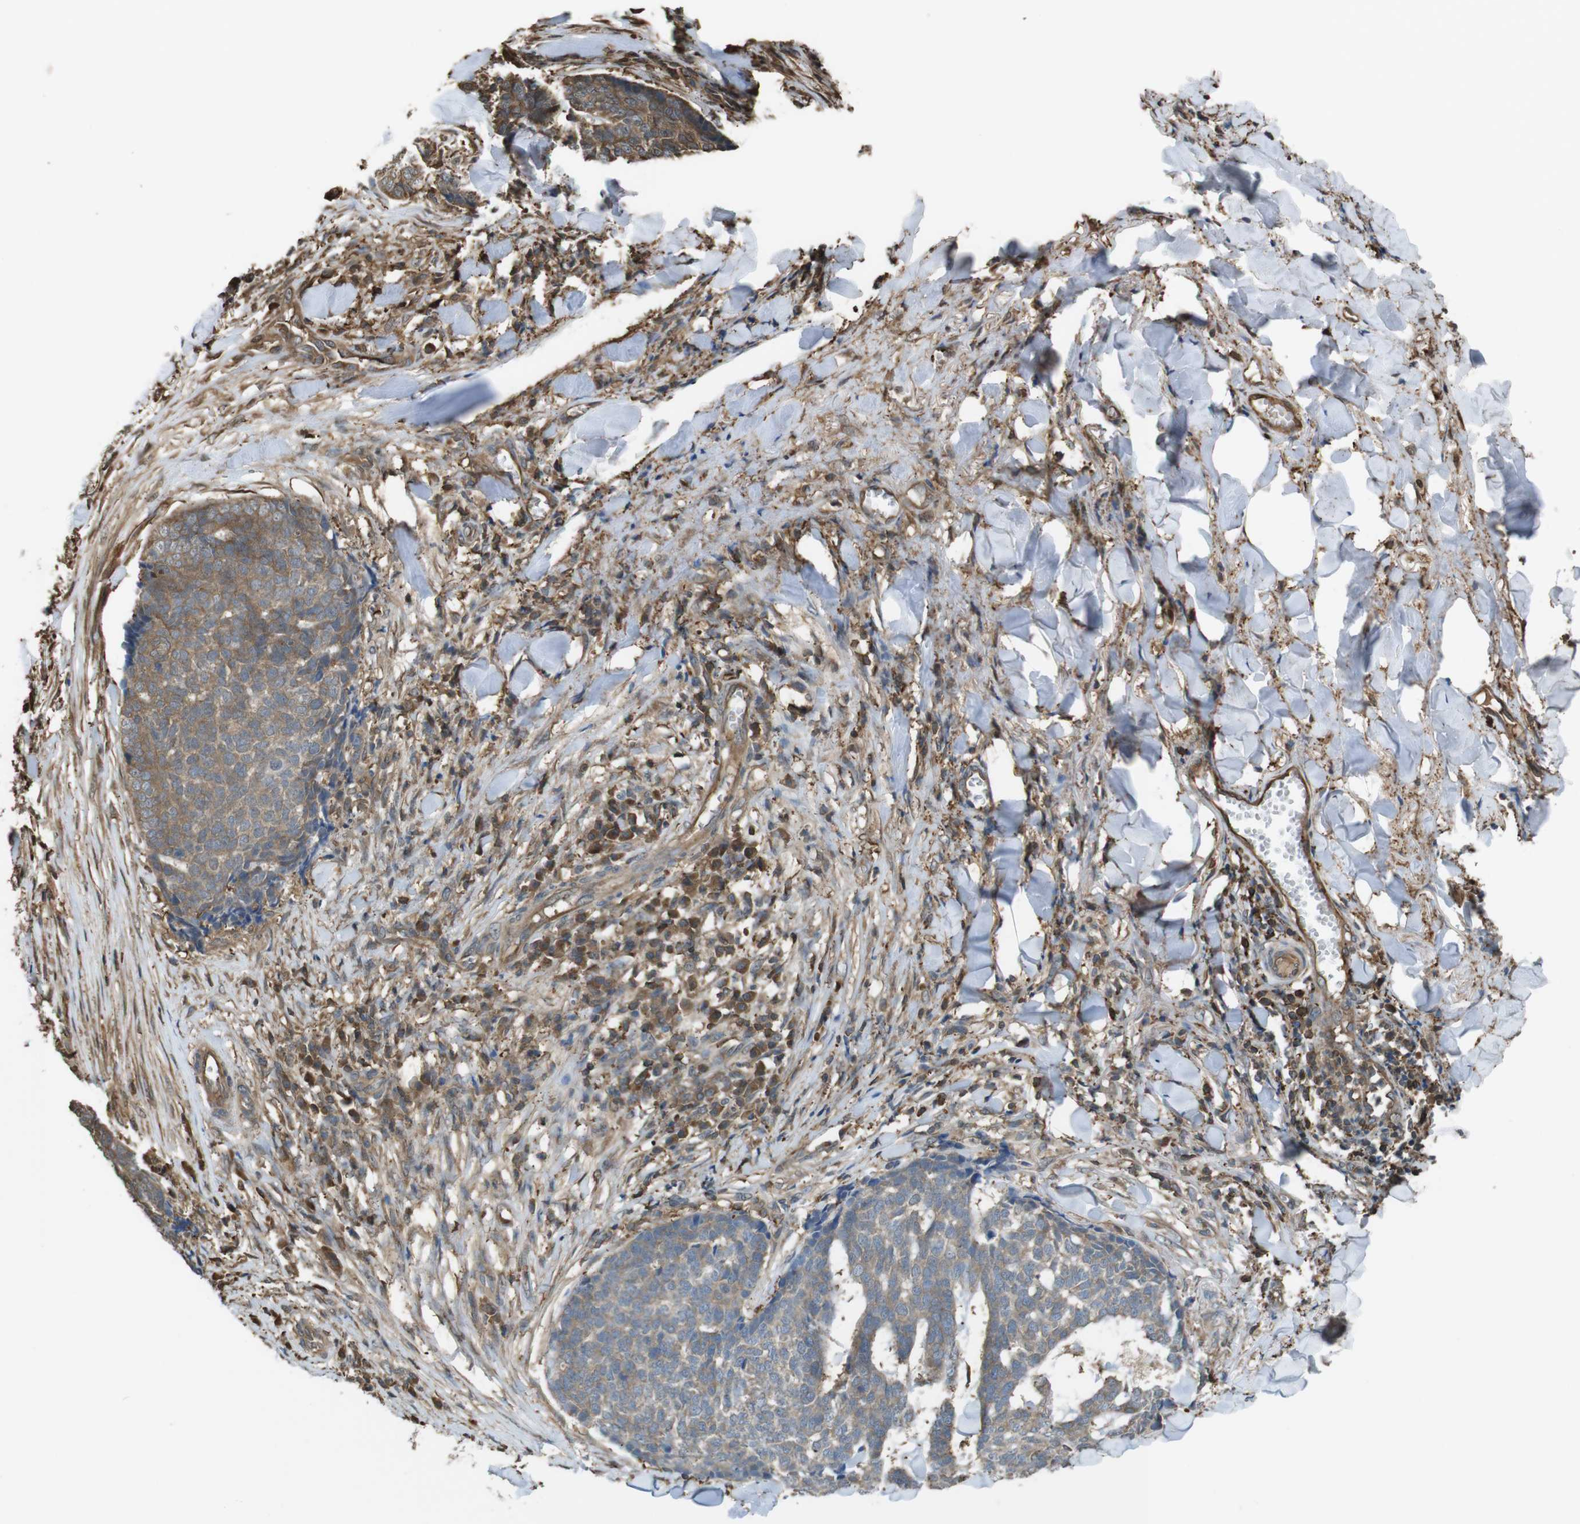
{"staining": {"intensity": "moderate", "quantity": ">75%", "location": "cytoplasmic/membranous"}, "tissue": "skin cancer", "cell_type": "Tumor cells", "image_type": "cancer", "snomed": [{"axis": "morphology", "description": "Basal cell carcinoma"}, {"axis": "topography", "description": "Skin"}], "caption": "Immunohistochemical staining of human skin basal cell carcinoma reveals medium levels of moderate cytoplasmic/membranous expression in about >75% of tumor cells.", "gene": "ARHGDIA", "patient": {"sex": "male", "age": 84}}